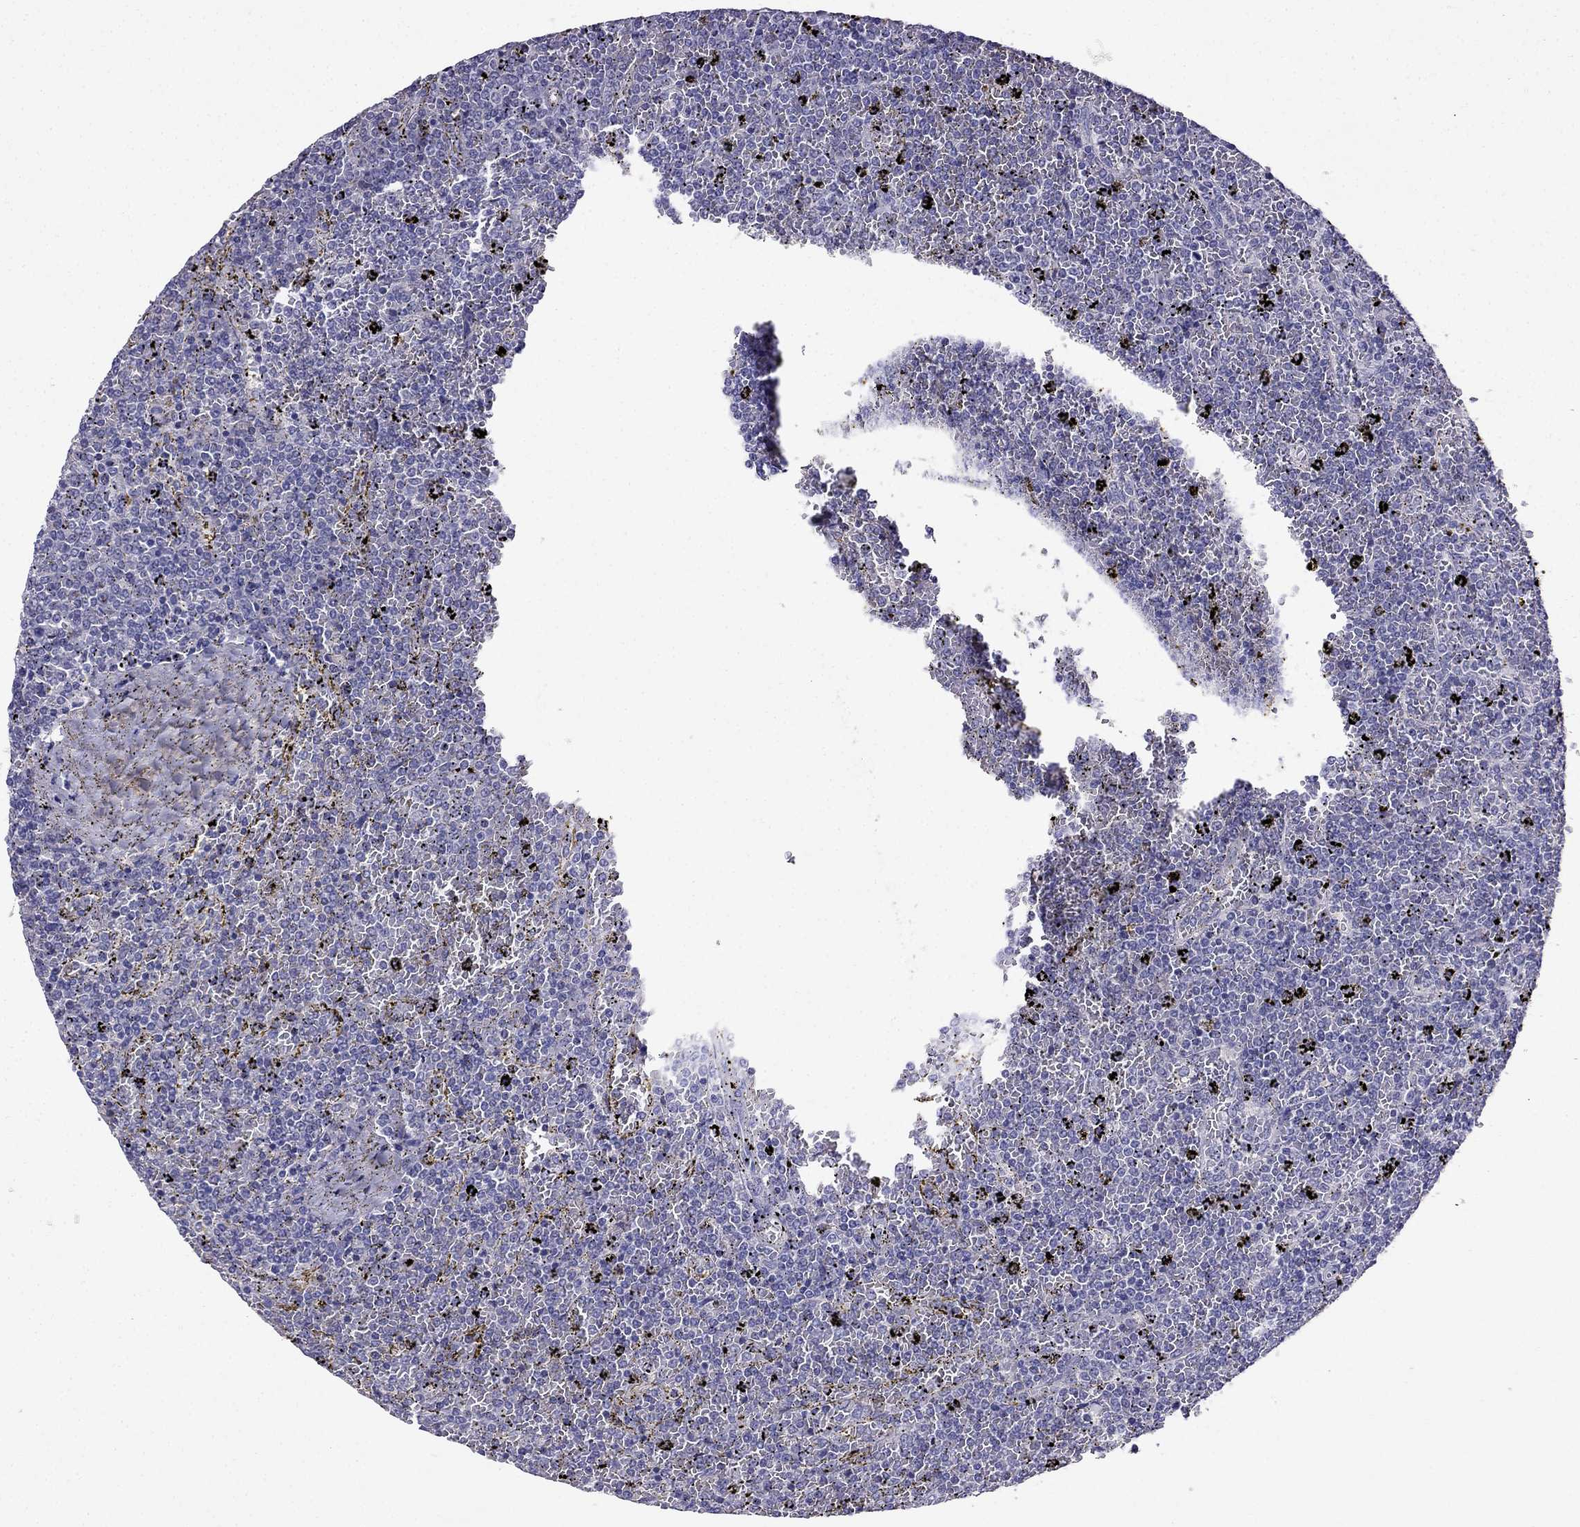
{"staining": {"intensity": "negative", "quantity": "none", "location": "none"}, "tissue": "lymphoma", "cell_type": "Tumor cells", "image_type": "cancer", "snomed": [{"axis": "morphology", "description": "Malignant lymphoma, non-Hodgkin's type, Low grade"}, {"axis": "topography", "description": "Spleen"}], "caption": "The photomicrograph displays no significant positivity in tumor cells of low-grade malignant lymphoma, non-Hodgkin's type.", "gene": "SCNN1D", "patient": {"sex": "female", "age": 77}}